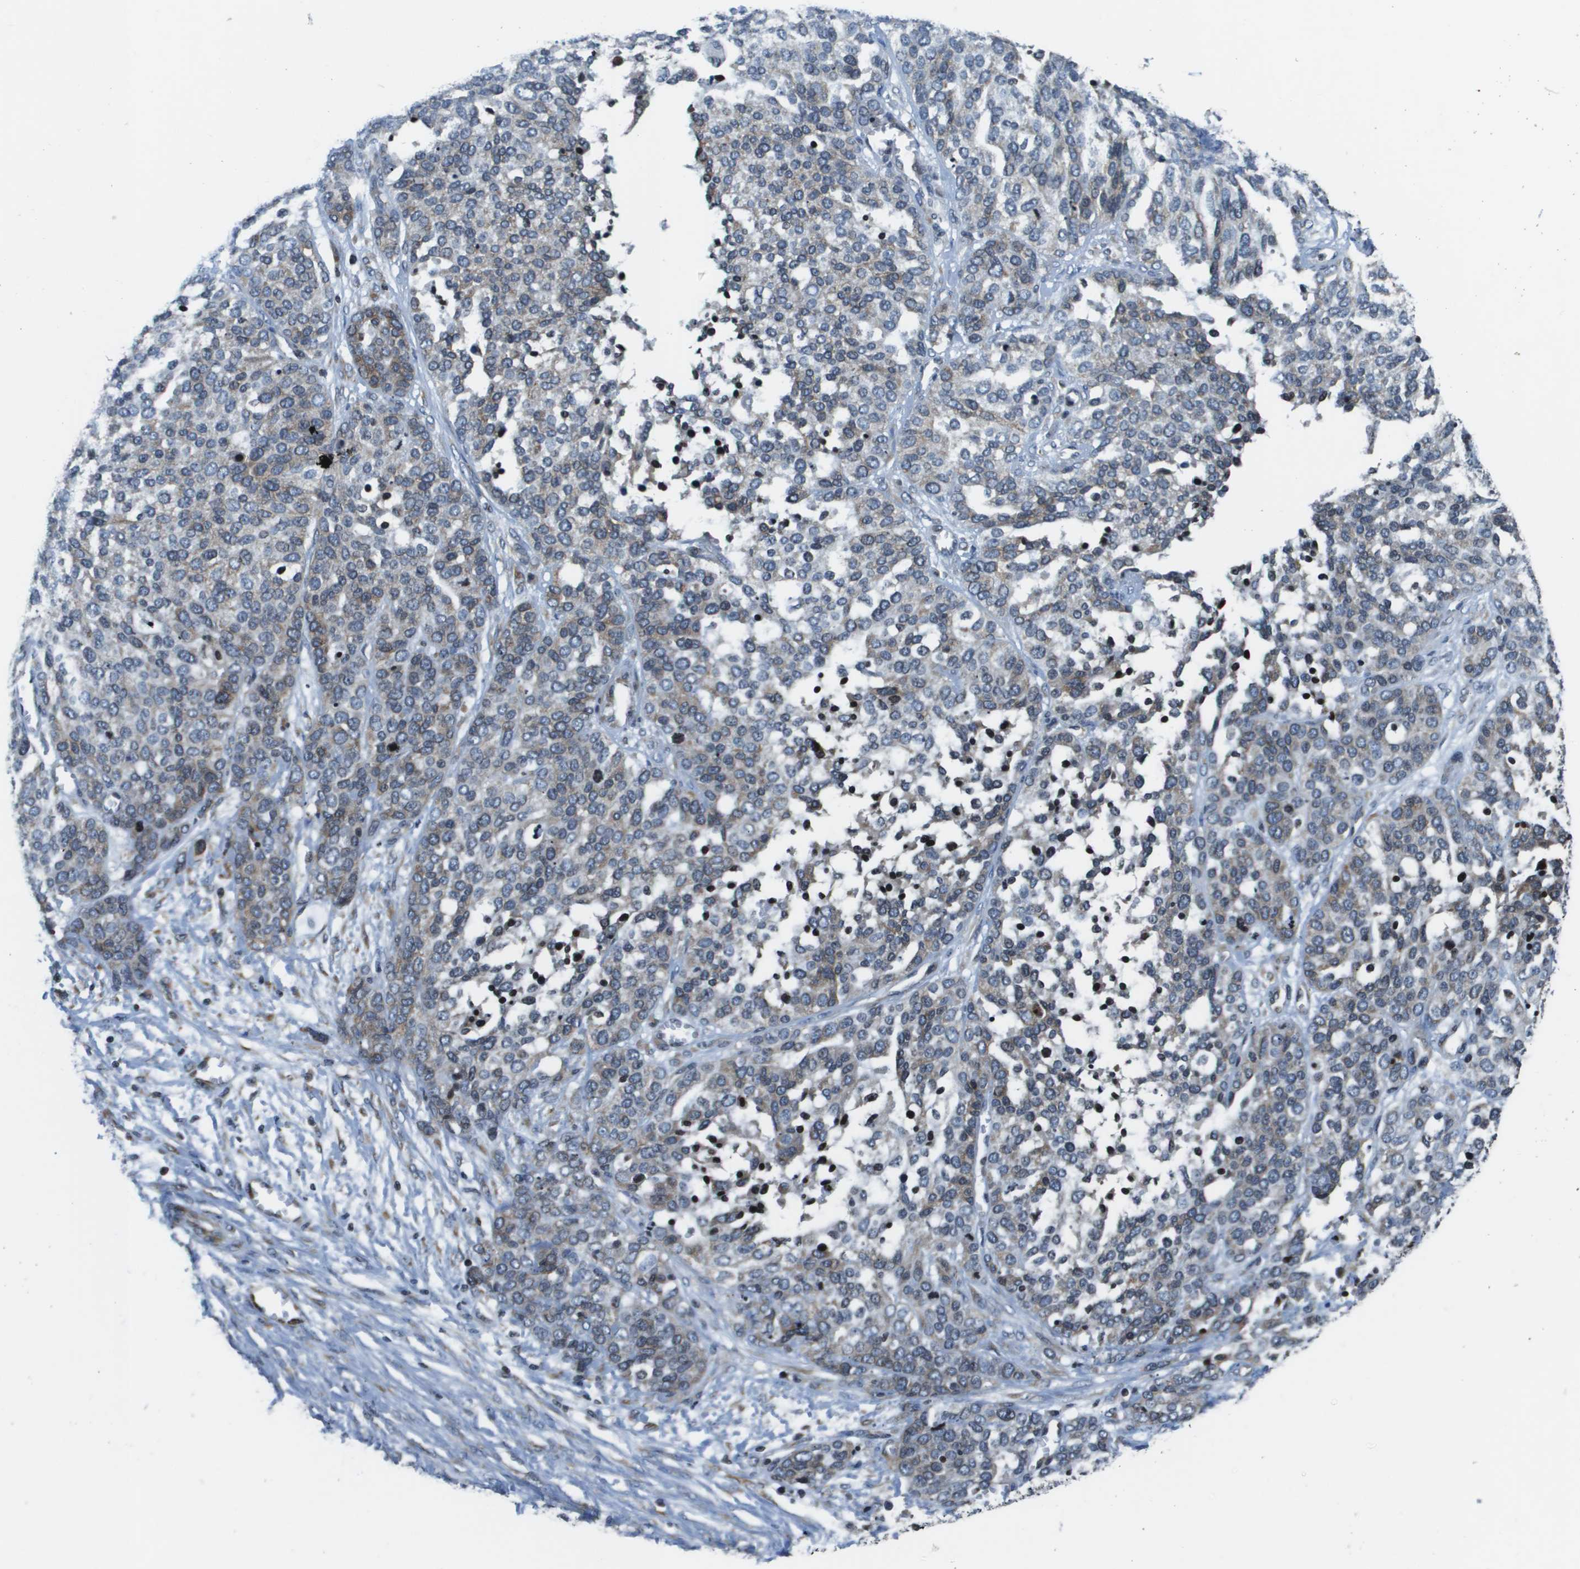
{"staining": {"intensity": "weak", "quantity": "<25%", "location": "cytoplasmic/membranous"}, "tissue": "ovarian cancer", "cell_type": "Tumor cells", "image_type": "cancer", "snomed": [{"axis": "morphology", "description": "Cystadenocarcinoma, serous, NOS"}, {"axis": "topography", "description": "Ovary"}], "caption": "Serous cystadenocarcinoma (ovarian) stained for a protein using immunohistochemistry demonstrates no expression tumor cells.", "gene": "ESYT1", "patient": {"sex": "female", "age": 44}}